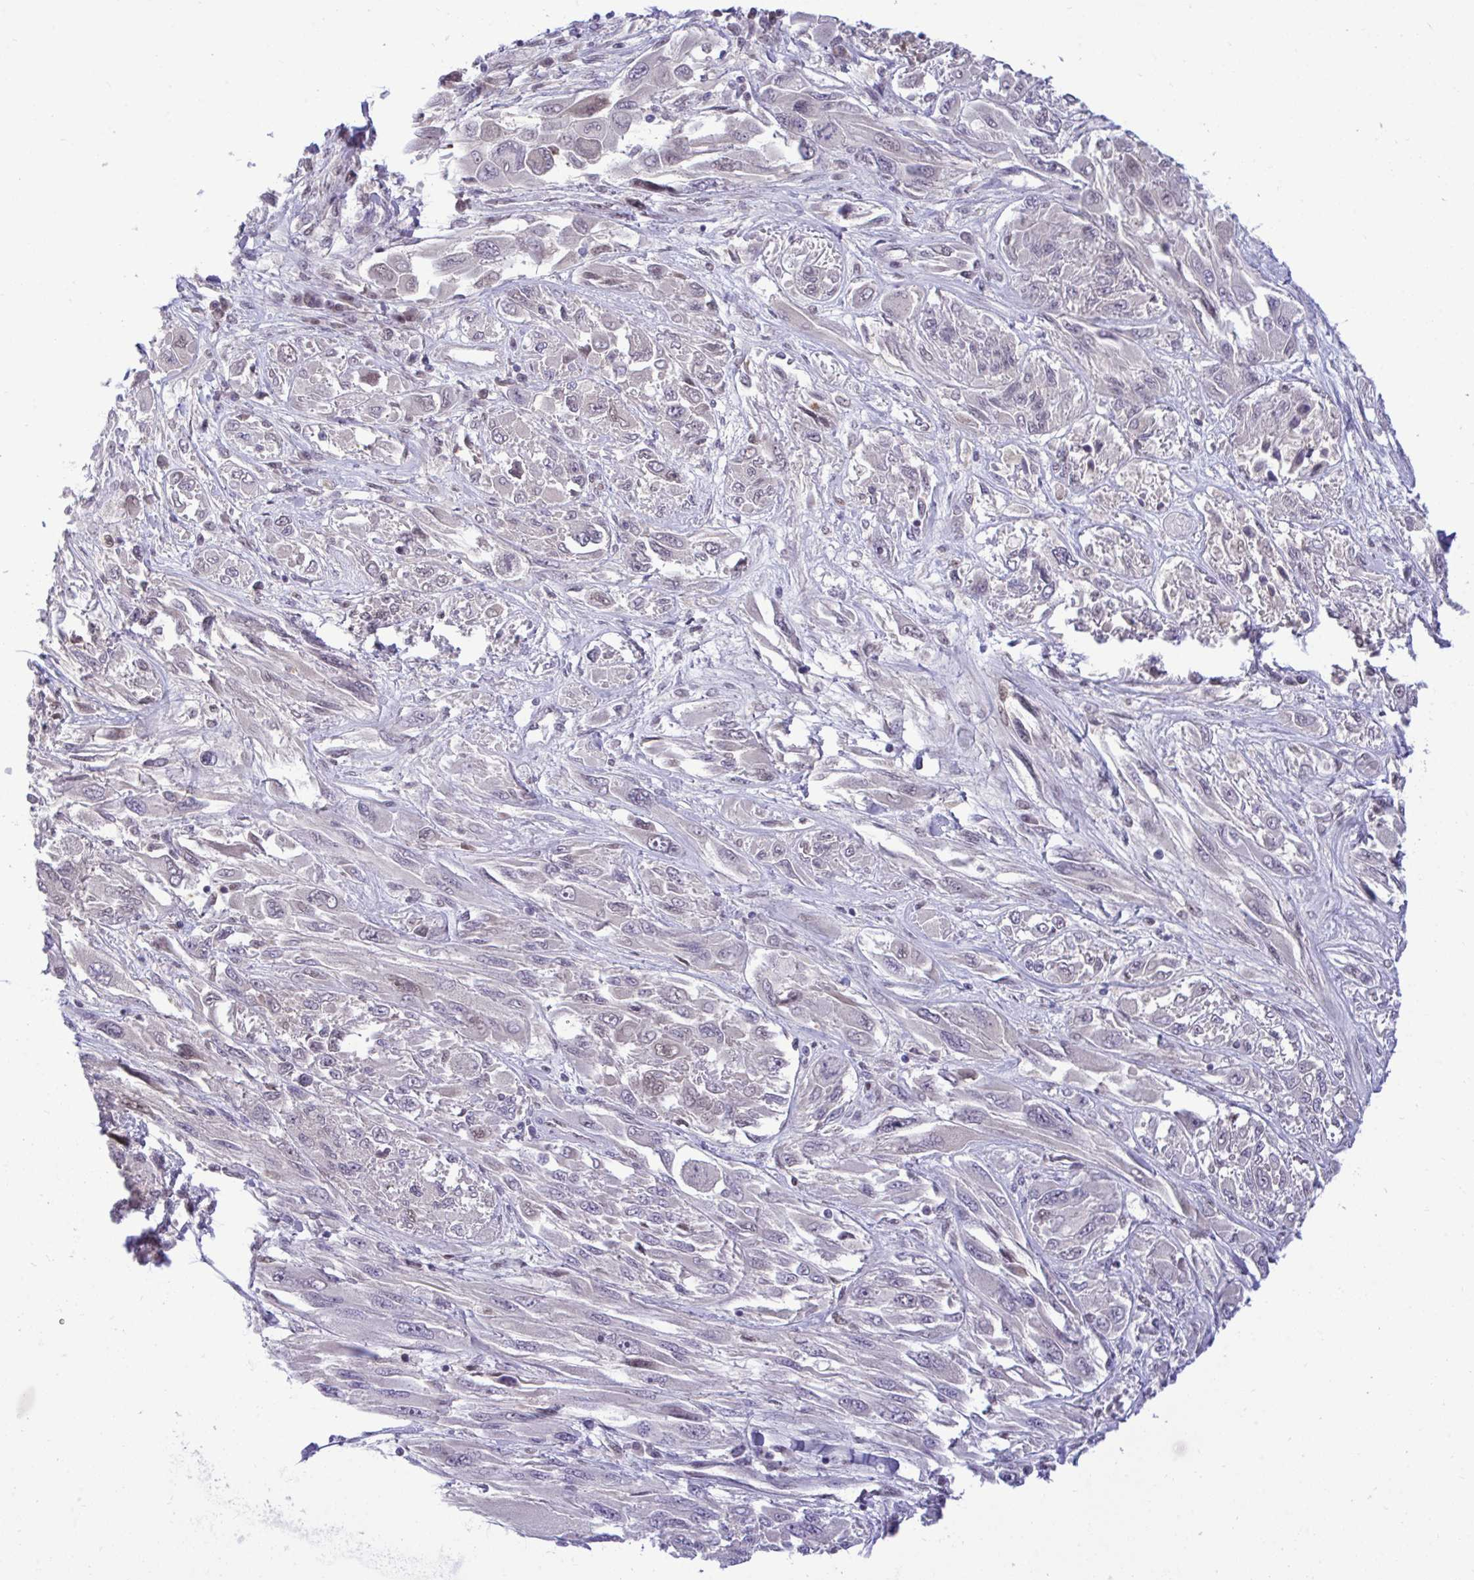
{"staining": {"intensity": "negative", "quantity": "none", "location": "none"}, "tissue": "melanoma", "cell_type": "Tumor cells", "image_type": "cancer", "snomed": [{"axis": "morphology", "description": "Malignant melanoma, NOS"}, {"axis": "topography", "description": "Skin"}], "caption": "This is a histopathology image of immunohistochemistry staining of melanoma, which shows no expression in tumor cells. The staining is performed using DAB brown chromogen with nuclei counter-stained in using hematoxylin.", "gene": "EPOP", "patient": {"sex": "female", "age": 91}}